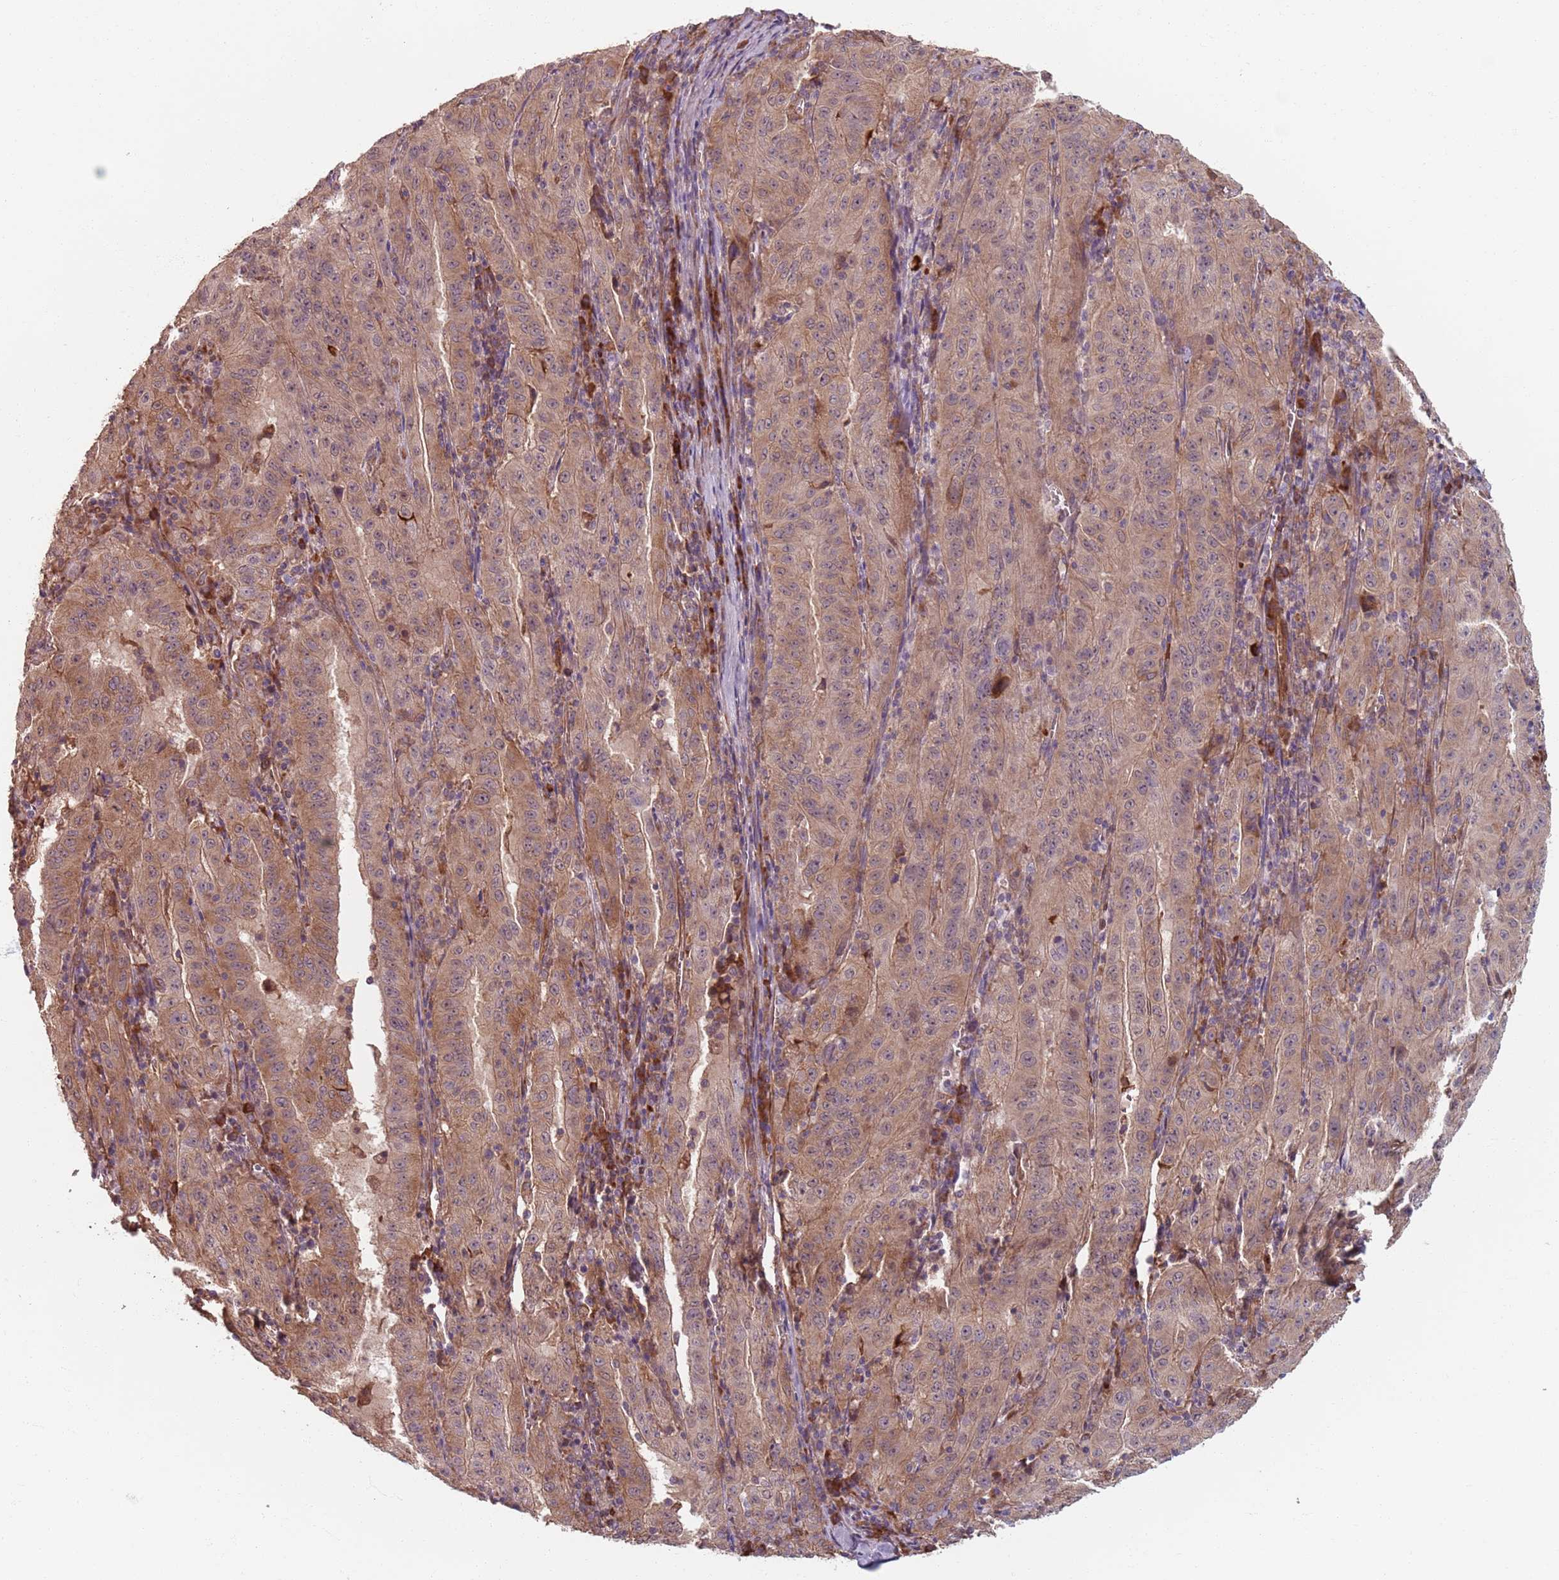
{"staining": {"intensity": "moderate", "quantity": ">75%", "location": "cytoplasmic/membranous"}, "tissue": "pancreatic cancer", "cell_type": "Tumor cells", "image_type": "cancer", "snomed": [{"axis": "morphology", "description": "Adenocarcinoma, NOS"}, {"axis": "topography", "description": "Pancreas"}], "caption": "There is medium levels of moderate cytoplasmic/membranous expression in tumor cells of adenocarcinoma (pancreatic), as demonstrated by immunohistochemical staining (brown color).", "gene": "NOTCH3", "patient": {"sex": "male", "age": 63}}